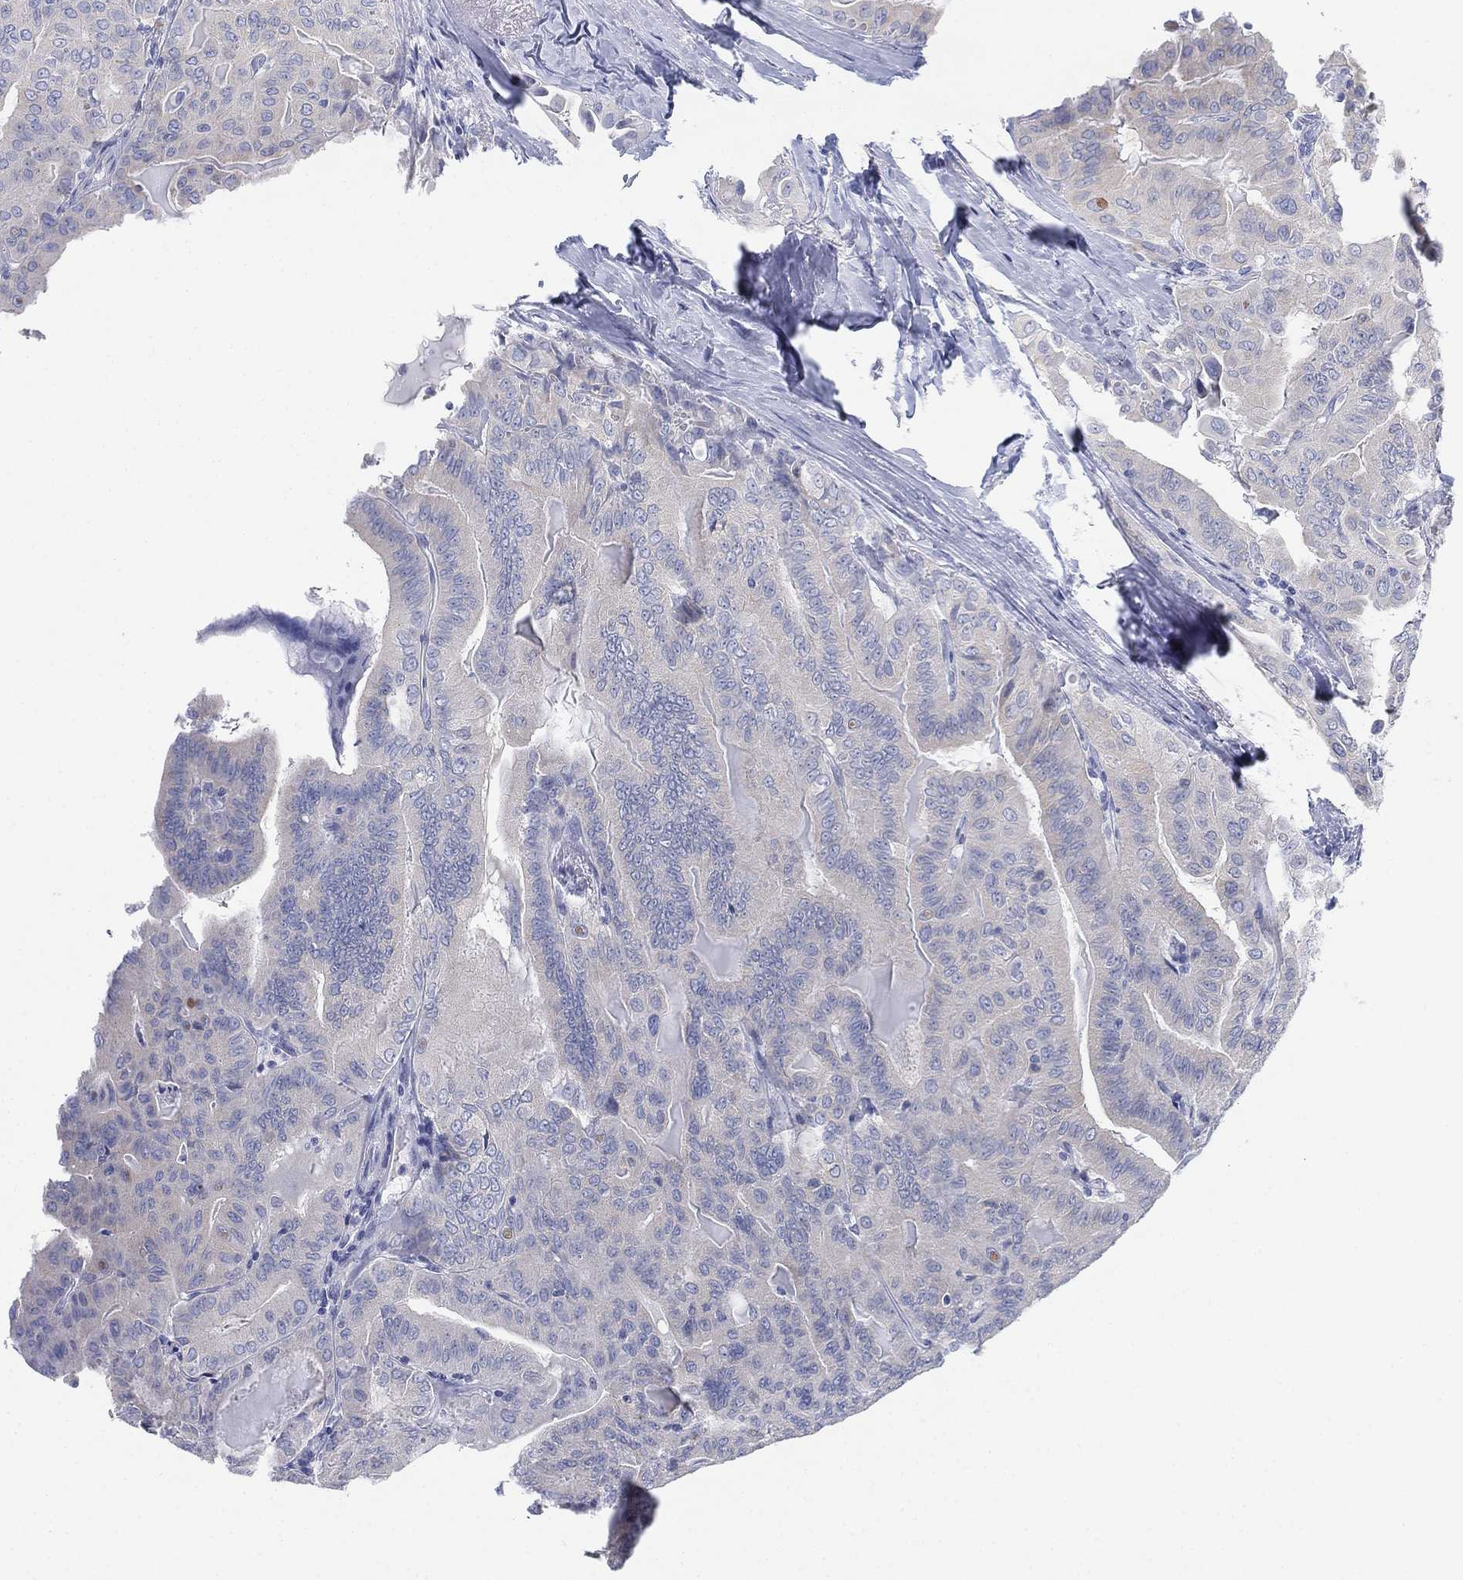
{"staining": {"intensity": "negative", "quantity": "none", "location": "none"}, "tissue": "thyroid cancer", "cell_type": "Tumor cells", "image_type": "cancer", "snomed": [{"axis": "morphology", "description": "Papillary adenocarcinoma, NOS"}, {"axis": "topography", "description": "Thyroid gland"}], "caption": "Immunohistochemical staining of papillary adenocarcinoma (thyroid) exhibits no significant positivity in tumor cells.", "gene": "GCNA", "patient": {"sex": "female", "age": 68}}